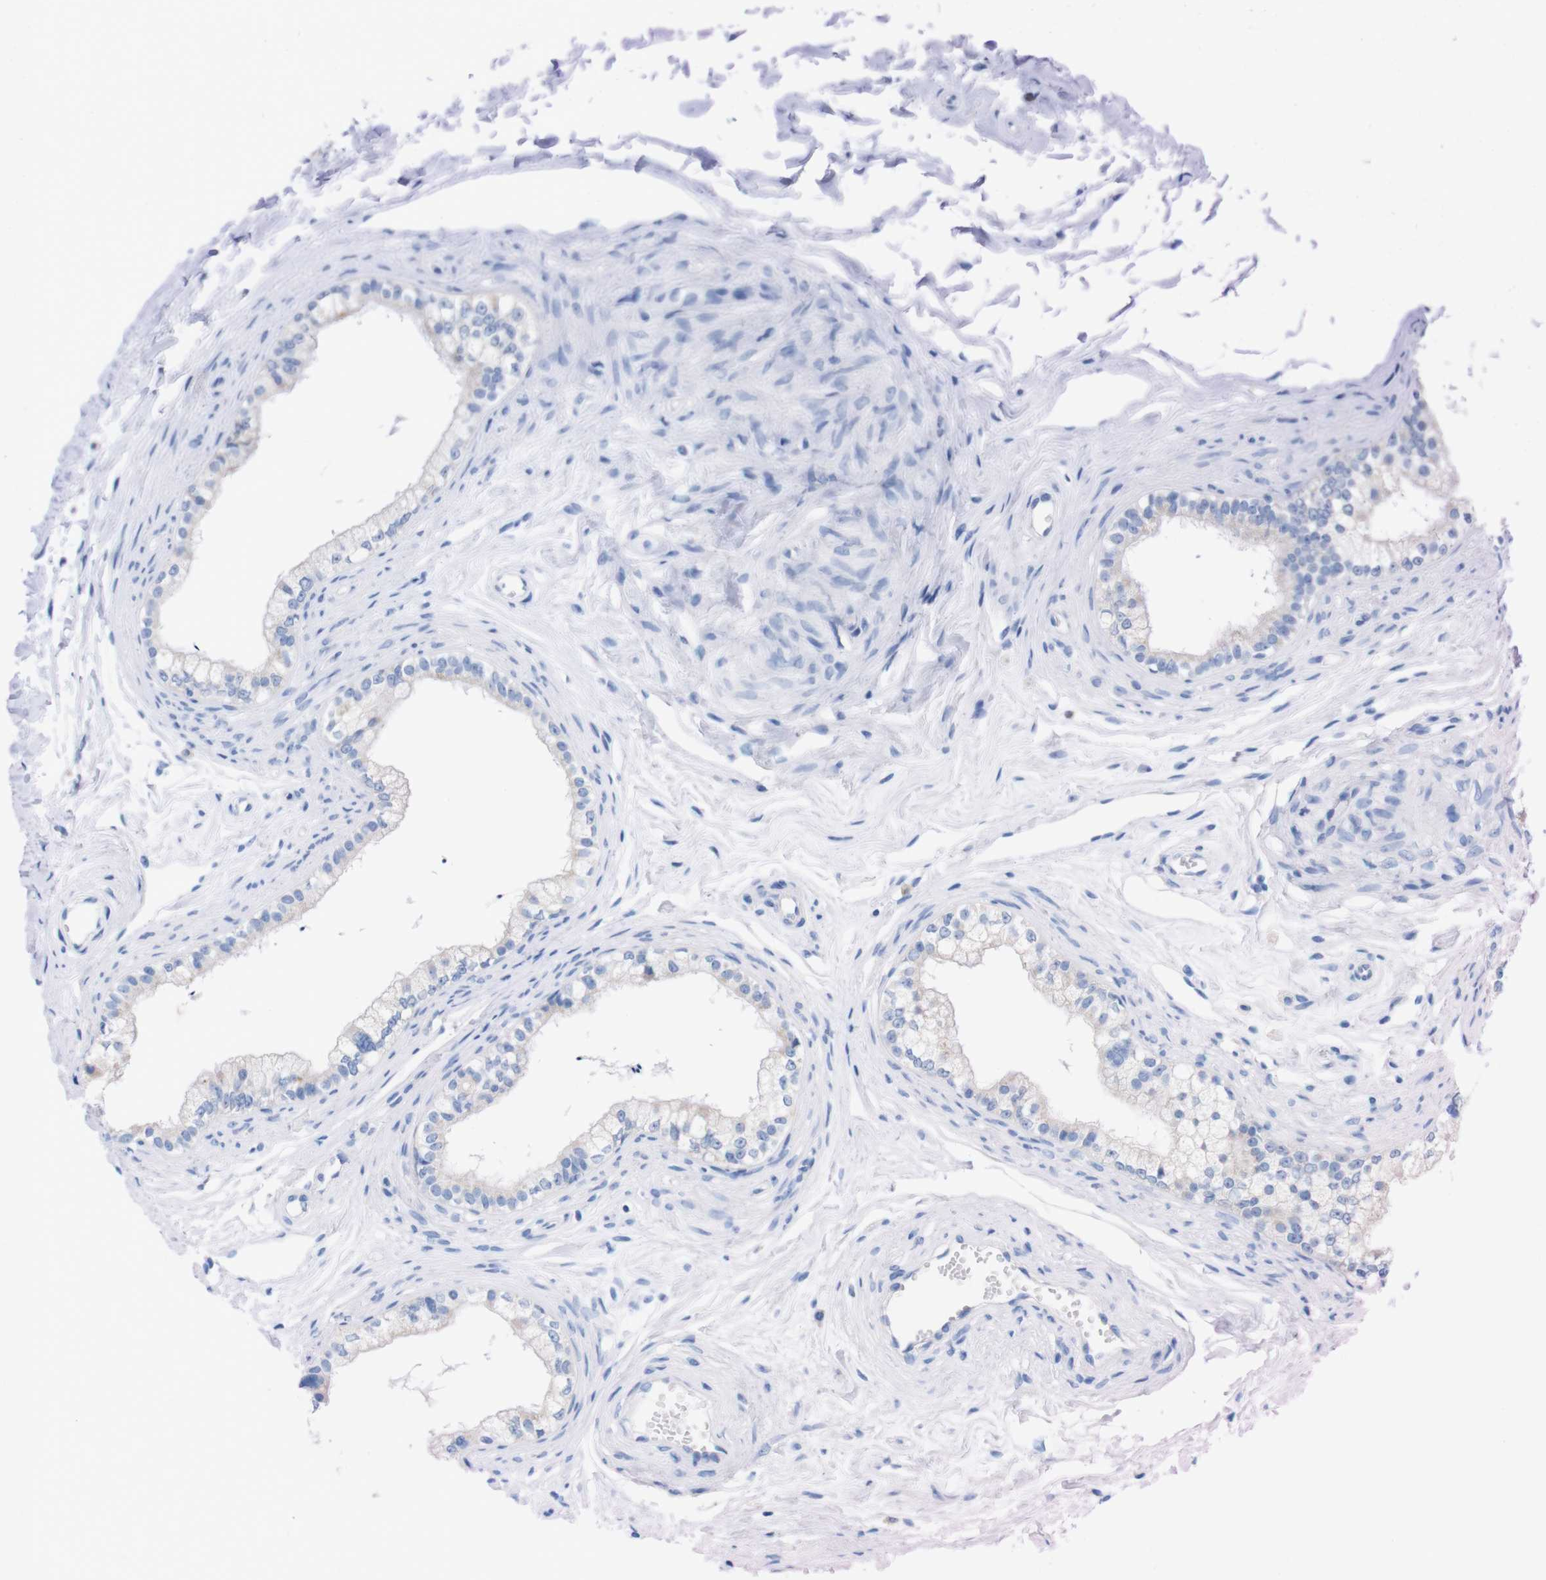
{"staining": {"intensity": "negative", "quantity": "none", "location": "none"}, "tissue": "epididymis", "cell_type": "Glandular cells", "image_type": "normal", "snomed": [{"axis": "morphology", "description": "Normal tissue, NOS"}, {"axis": "topography", "description": "Epididymis"}], "caption": "An immunohistochemistry (IHC) micrograph of normal epididymis is shown. There is no staining in glandular cells of epididymis. (DAB immunohistochemistry, high magnification).", "gene": "TMEM243", "patient": {"sex": "male", "age": 56}}